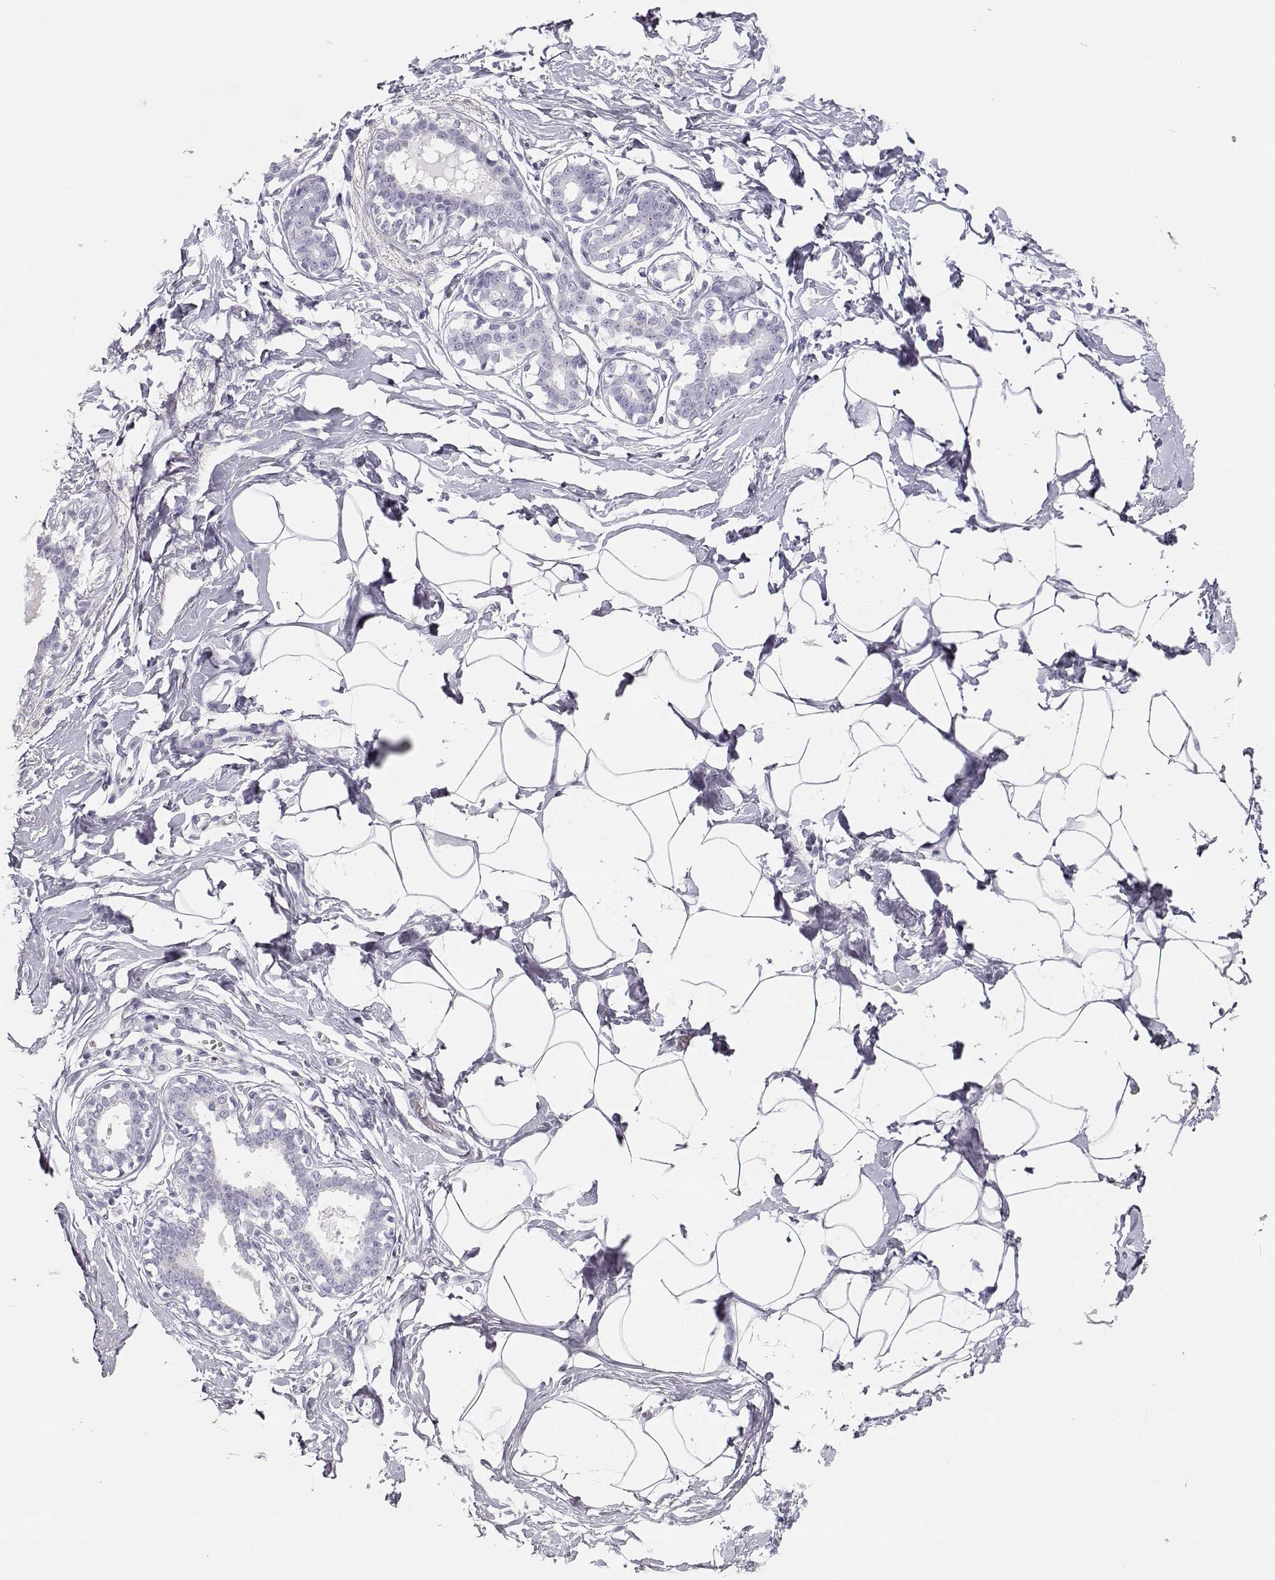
{"staining": {"intensity": "negative", "quantity": "none", "location": "none"}, "tissue": "breast", "cell_type": "Adipocytes", "image_type": "normal", "snomed": [{"axis": "morphology", "description": "Normal tissue, NOS"}, {"axis": "morphology", "description": "Lobular carcinoma, in situ"}, {"axis": "topography", "description": "Breast"}], "caption": "Immunohistochemical staining of normal human breast exhibits no significant expression in adipocytes.", "gene": "LEPR", "patient": {"sex": "female", "age": 35}}